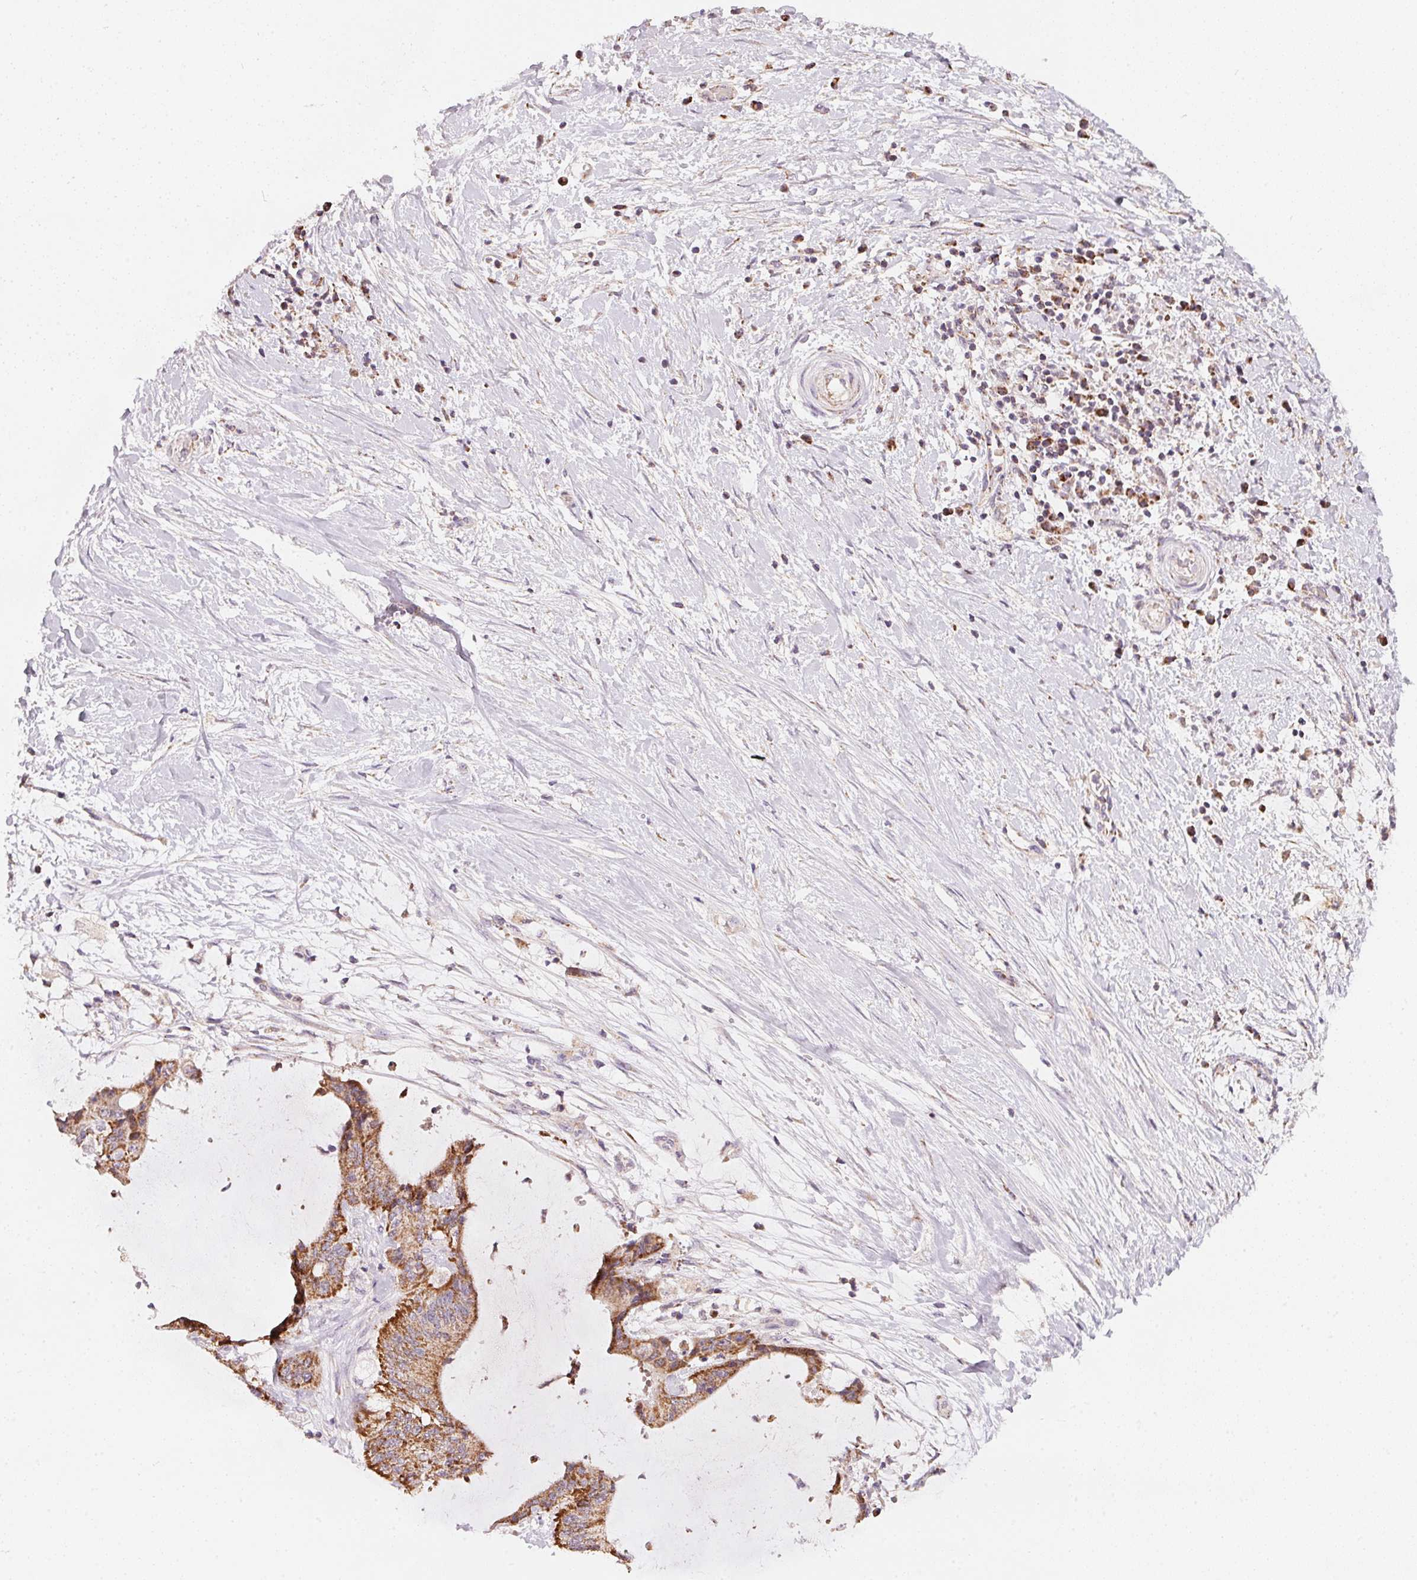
{"staining": {"intensity": "moderate", "quantity": ">75%", "location": "cytoplasmic/membranous"}, "tissue": "liver cancer", "cell_type": "Tumor cells", "image_type": "cancer", "snomed": [{"axis": "morphology", "description": "Cholangiocarcinoma"}, {"axis": "topography", "description": "Liver"}], "caption": "Liver cancer stained for a protein (brown) demonstrates moderate cytoplasmic/membranous positive positivity in approximately >75% of tumor cells.", "gene": "COQ7", "patient": {"sex": "female", "age": 73}}